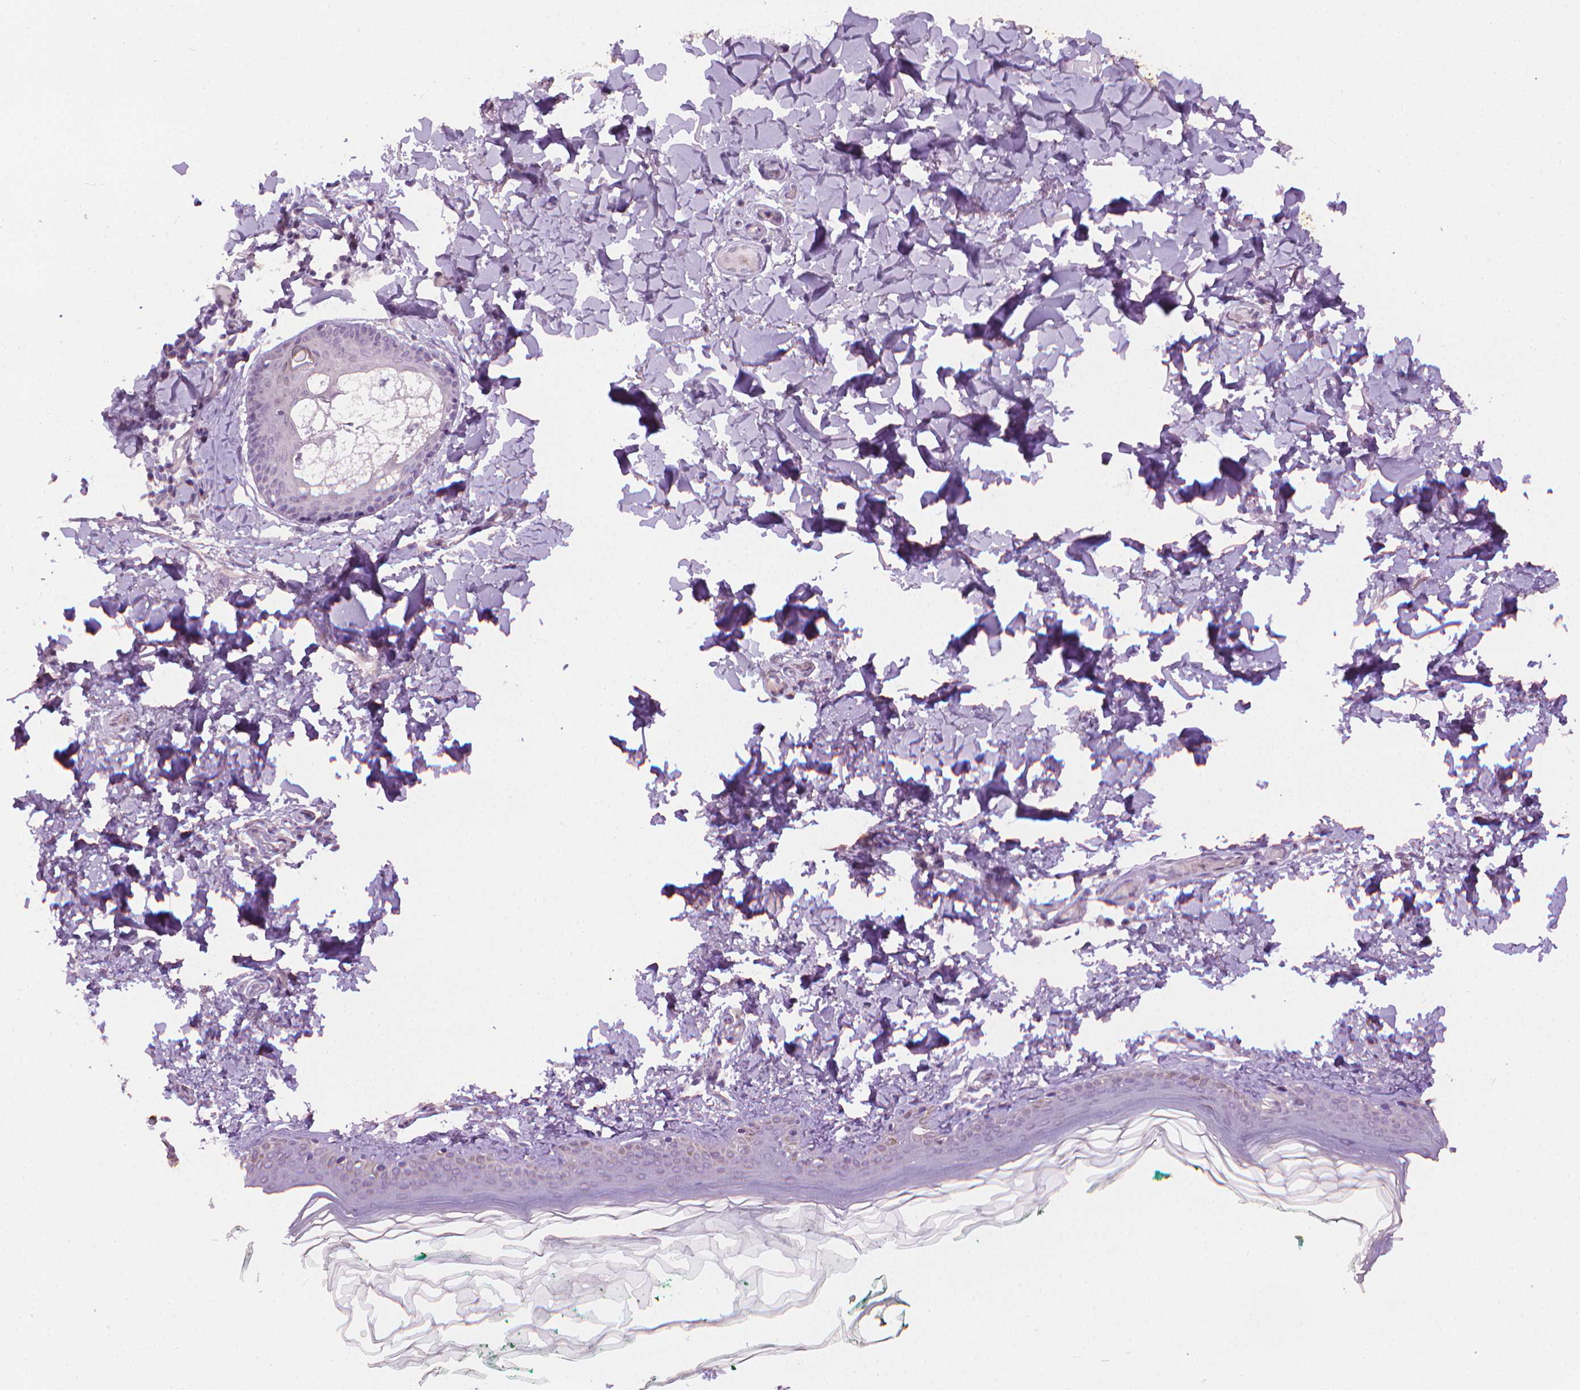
{"staining": {"intensity": "negative", "quantity": "none", "location": "none"}, "tissue": "skin", "cell_type": "Fibroblasts", "image_type": "normal", "snomed": [{"axis": "morphology", "description": "Normal tissue, NOS"}, {"axis": "topography", "description": "Skin"}, {"axis": "topography", "description": "Peripheral nerve tissue"}], "caption": "Unremarkable skin was stained to show a protein in brown. There is no significant expression in fibroblasts. The staining was performed using DAB to visualize the protein expression in brown, while the nuclei were stained in blue with hematoxylin (Magnification: 20x).", "gene": "CDKN2D", "patient": {"sex": "female", "age": 45}}